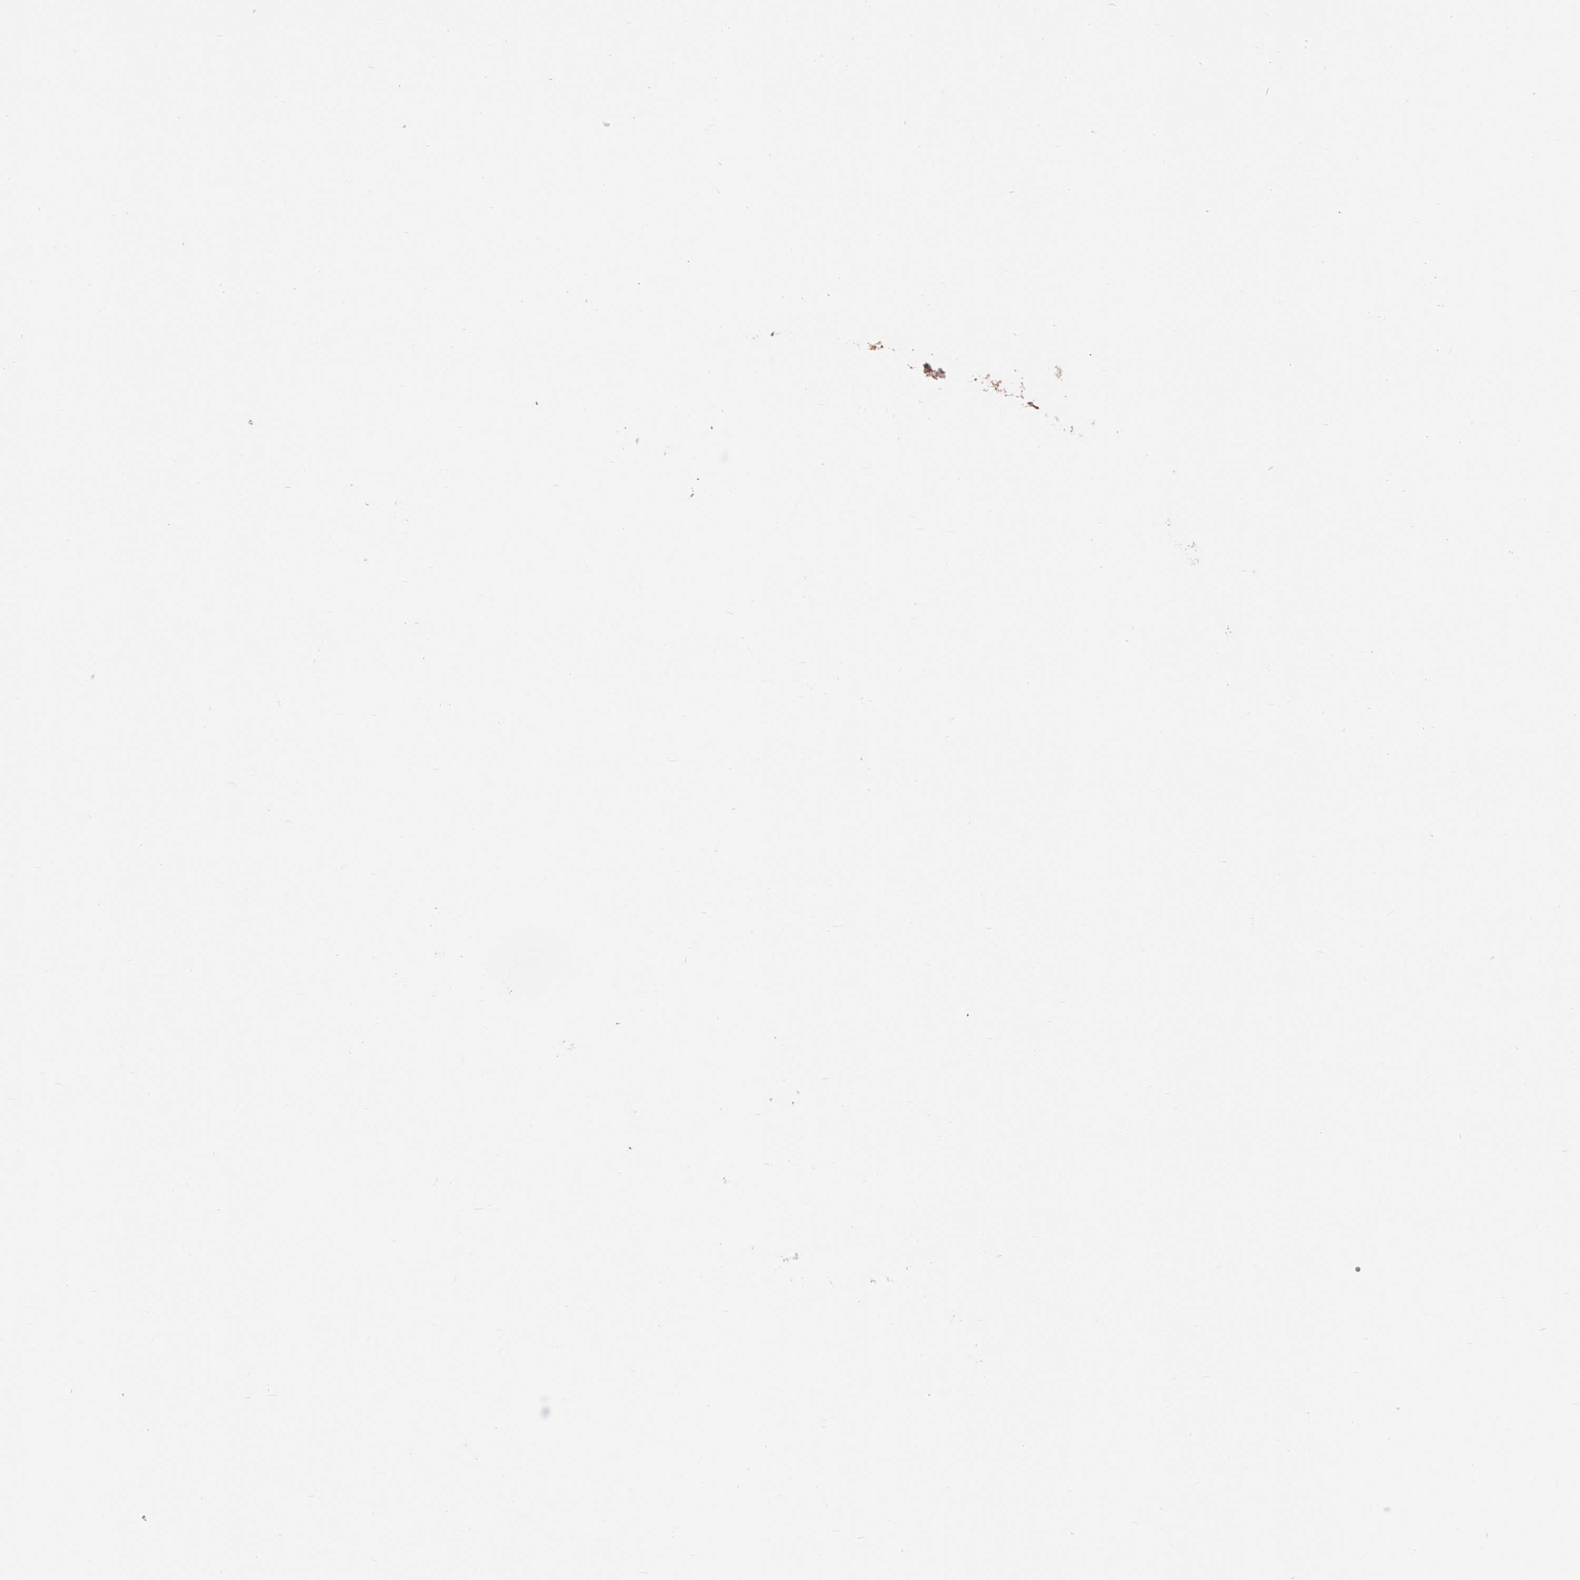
{"staining": {"intensity": "weak", "quantity": "<25%", "location": "cytoplasmic/membranous,nuclear"}, "tissue": "melanoma", "cell_type": "Tumor cells", "image_type": "cancer", "snomed": [{"axis": "morphology", "description": "Malignant melanoma, NOS"}, {"axis": "topography", "description": "Skin"}], "caption": "Melanoma stained for a protein using immunohistochemistry (IHC) reveals no expression tumor cells.", "gene": "TMEM273", "patient": {"sex": "male", "age": 61}}